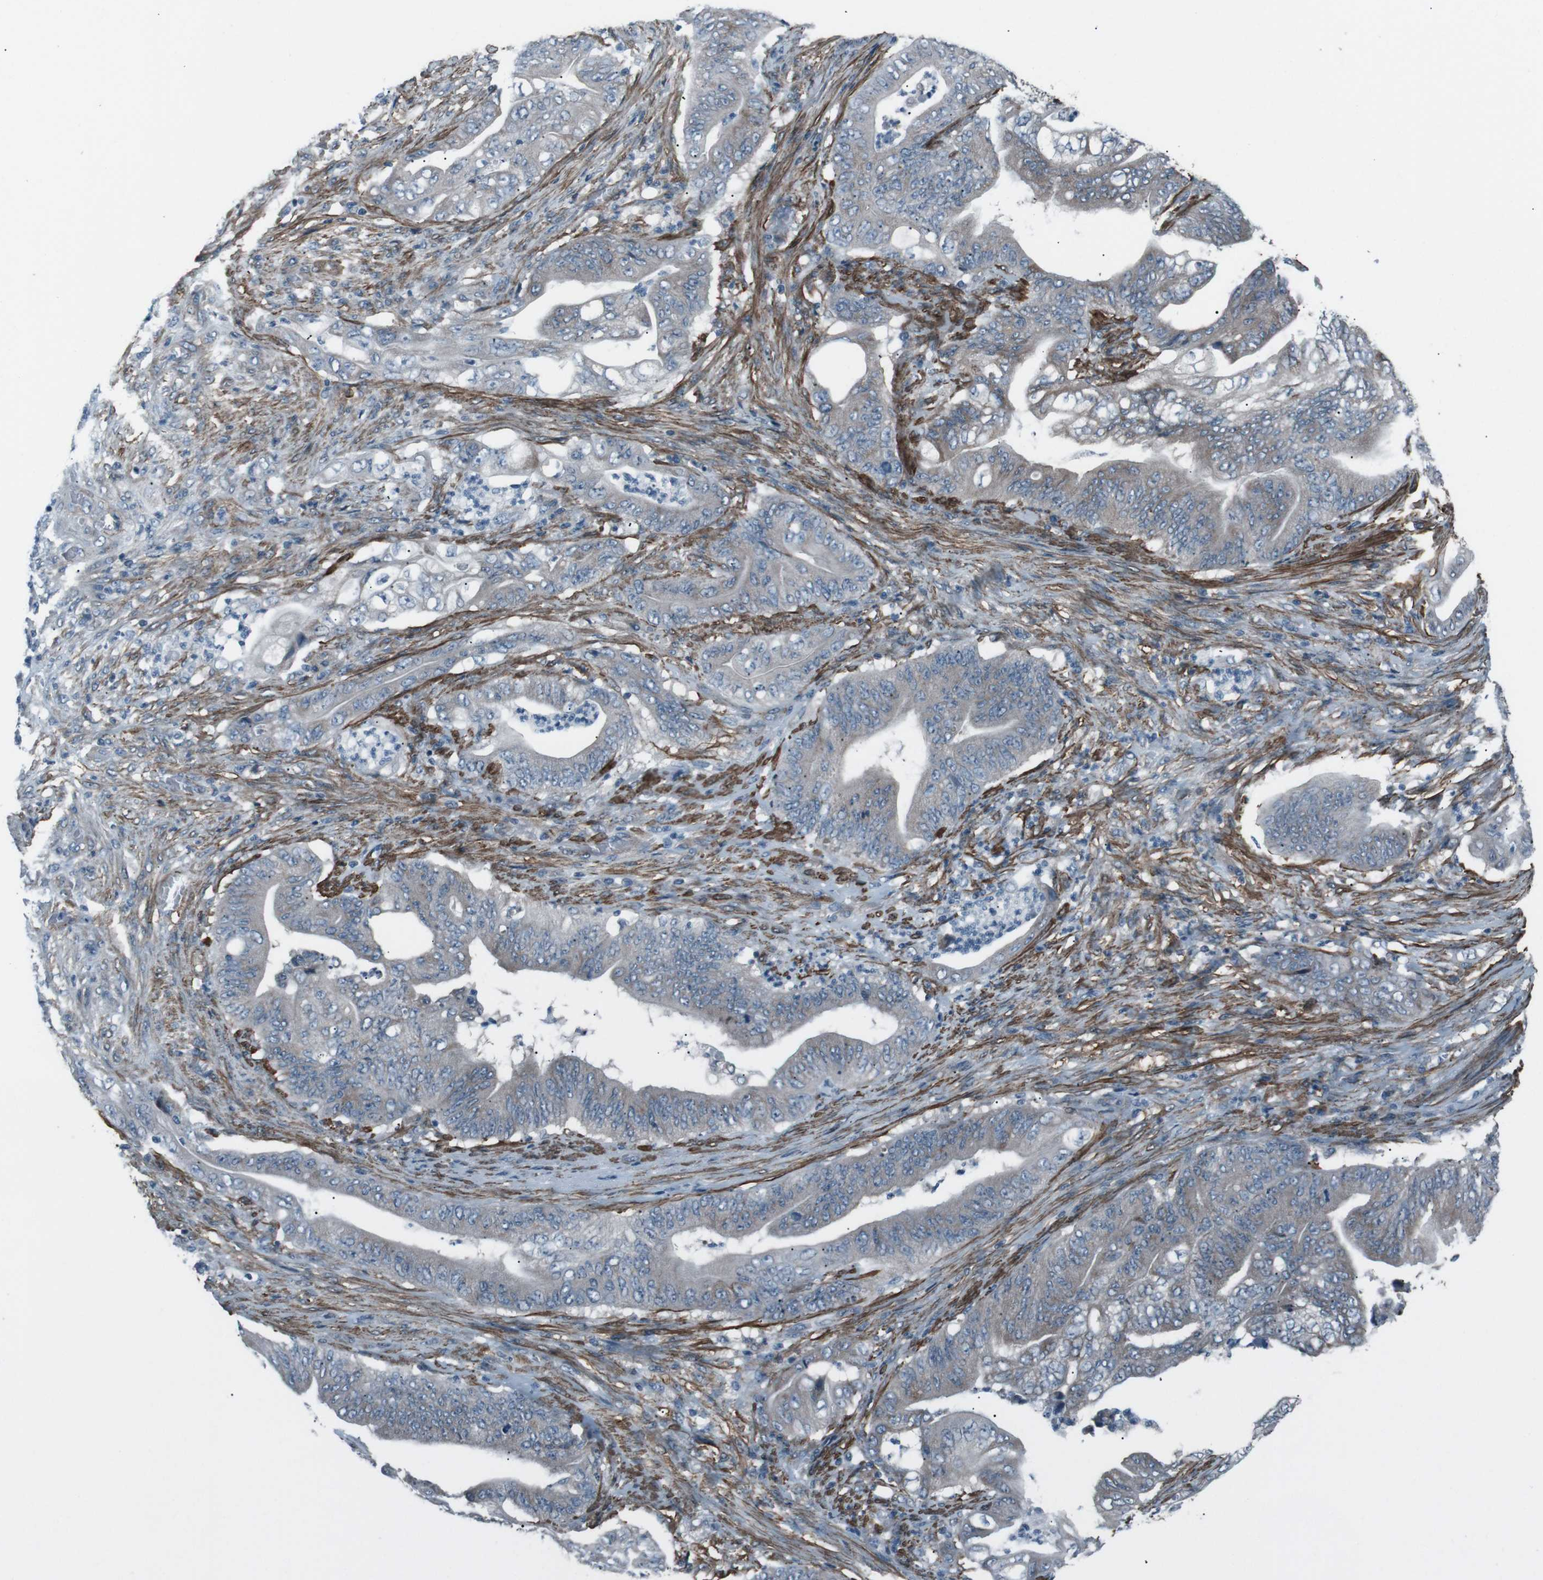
{"staining": {"intensity": "negative", "quantity": "none", "location": "none"}, "tissue": "stomach cancer", "cell_type": "Tumor cells", "image_type": "cancer", "snomed": [{"axis": "morphology", "description": "Adenocarcinoma, NOS"}, {"axis": "topography", "description": "Stomach"}], "caption": "An immunohistochemistry histopathology image of stomach adenocarcinoma is shown. There is no staining in tumor cells of stomach adenocarcinoma.", "gene": "PDLIM5", "patient": {"sex": "female", "age": 73}}